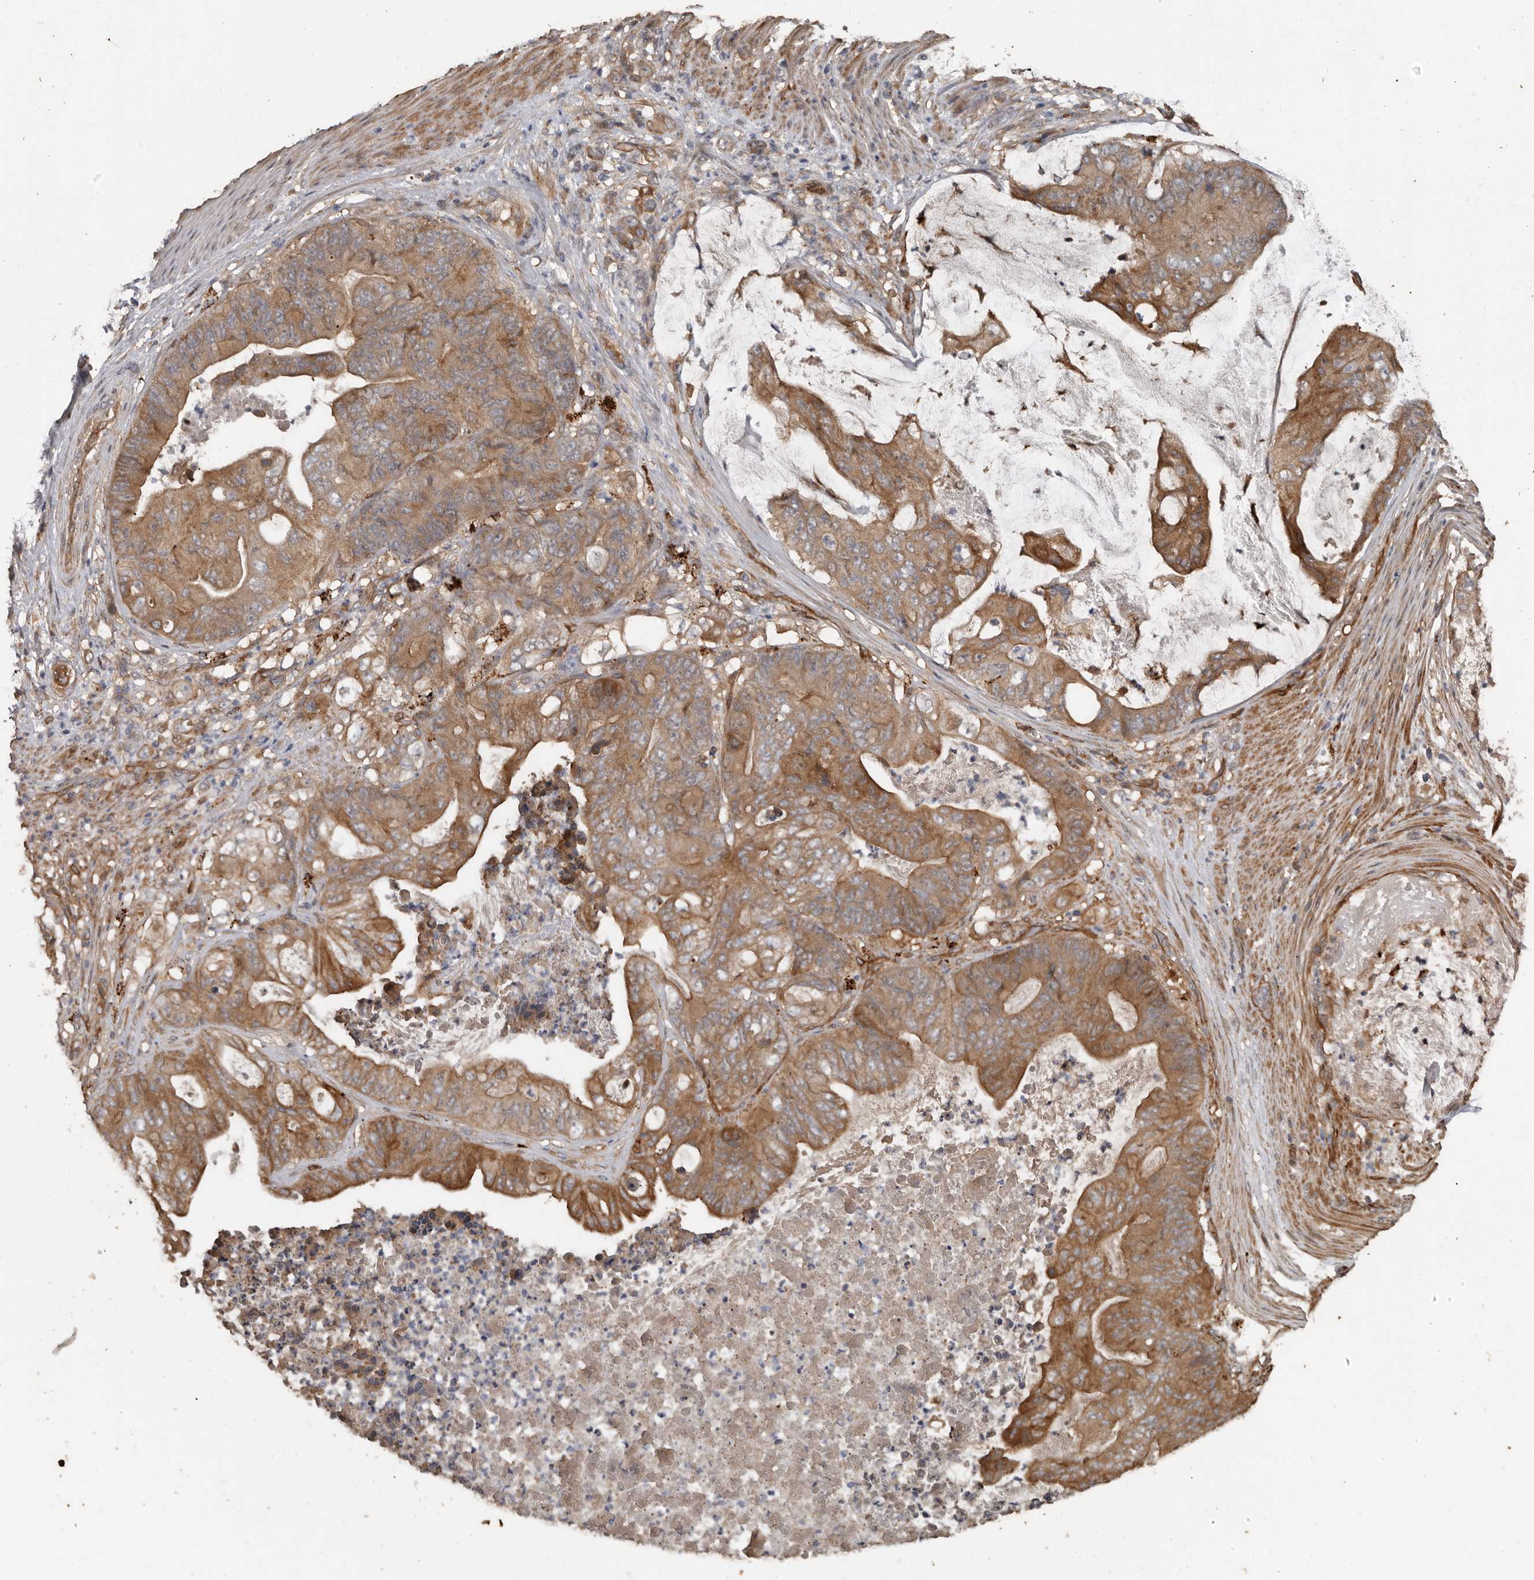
{"staining": {"intensity": "moderate", "quantity": ">75%", "location": "cytoplasmic/membranous"}, "tissue": "stomach cancer", "cell_type": "Tumor cells", "image_type": "cancer", "snomed": [{"axis": "morphology", "description": "Adenocarcinoma, NOS"}, {"axis": "topography", "description": "Stomach"}], "caption": "A micrograph showing moderate cytoplasmic/membranous expression in approximately >75% of tumor cells in adenocarcinoma (stomach), as visualized by brown immunohistochemical staining.", "gene": "EXOC3L1", "patient": {"sex": "female", "age": 73}}